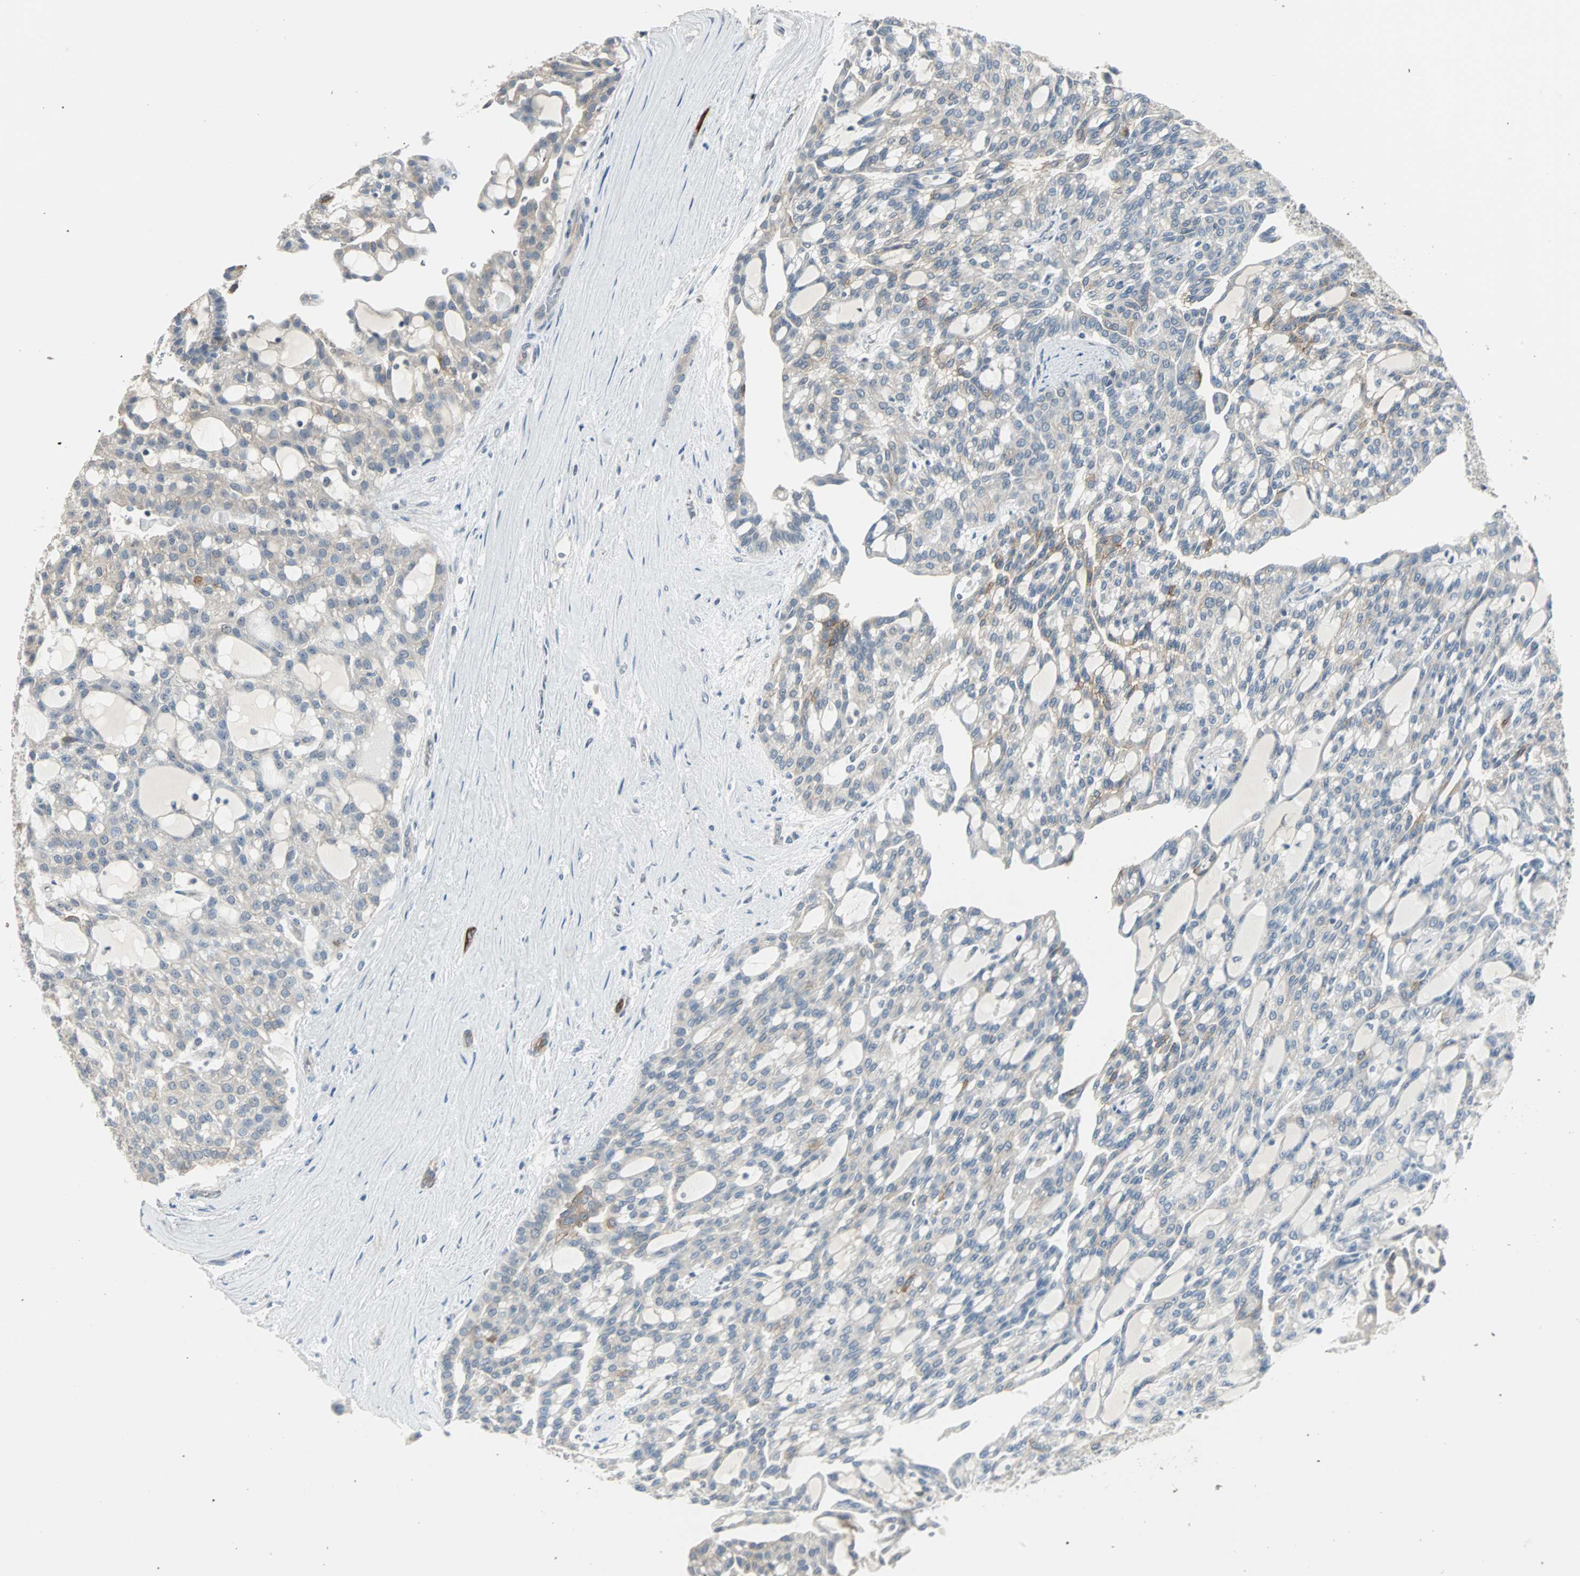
{"staining": {"intensity": "weak", "quantity": "25%-75%", "location": "cytoplasmic/membranous"}, "tissue": "renal cancer", "cell_type": "Tumor cells", "image_type": "cancer", "snomed": [{"axis": "morphology", "description": "Adenocarcinoma, NOS"}, {"axis": "topography", "description": "Kidney"}], "caption": "The photomicrograph reveals staining of renal adenocarcinoma, revealing weak cytoplasmic/membranous protein positivity (brown color) within tumor cells.", "gene": "CMC2", "patient": {"sex": "male", "age": 63}}